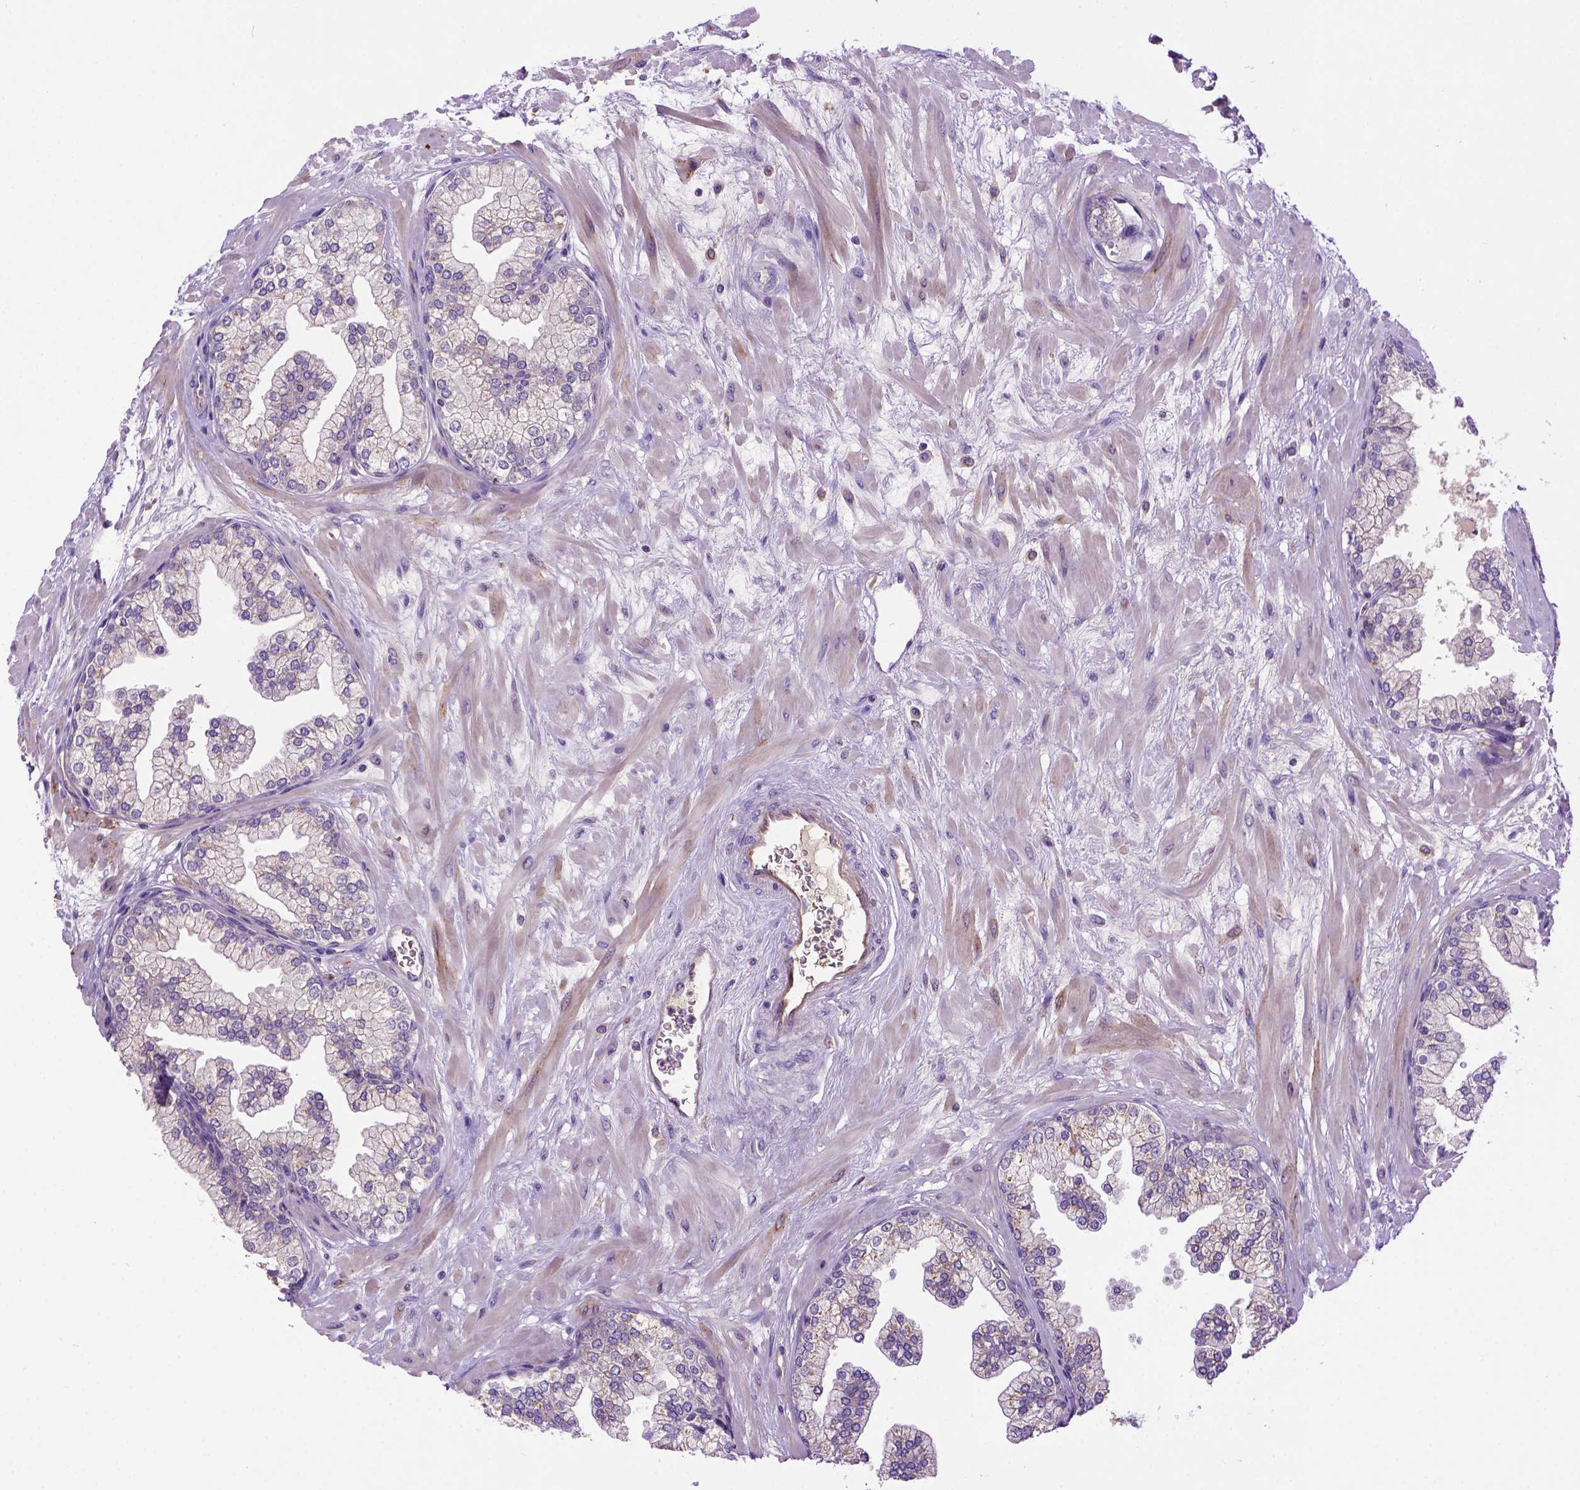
{"staining": {"intensity": "weak", "quantity": "25%-75%", "location": "cytoplasmic/membranous"}, "tissue": "prostate", "cell_type": "Glandular cells", "image_type": "normal", "snomed": [{"axis": "morphology", "description": "Normal tissue, NOS"}, {"axis": "topography", "description": "Prostate"}, {"axis": "topography", "description": "Peripheral nerve tissue"}], "caption": "Protein expression analysis of unremarkable human prostate reveals weak cytoplasmic/membranous expression in about 25%-75% of glandular cells. (DAB IHC with brightfield microscopy, high magnification).", "gene": "DEPDC1B", "patient": {"sex": "male", "age": 61}}